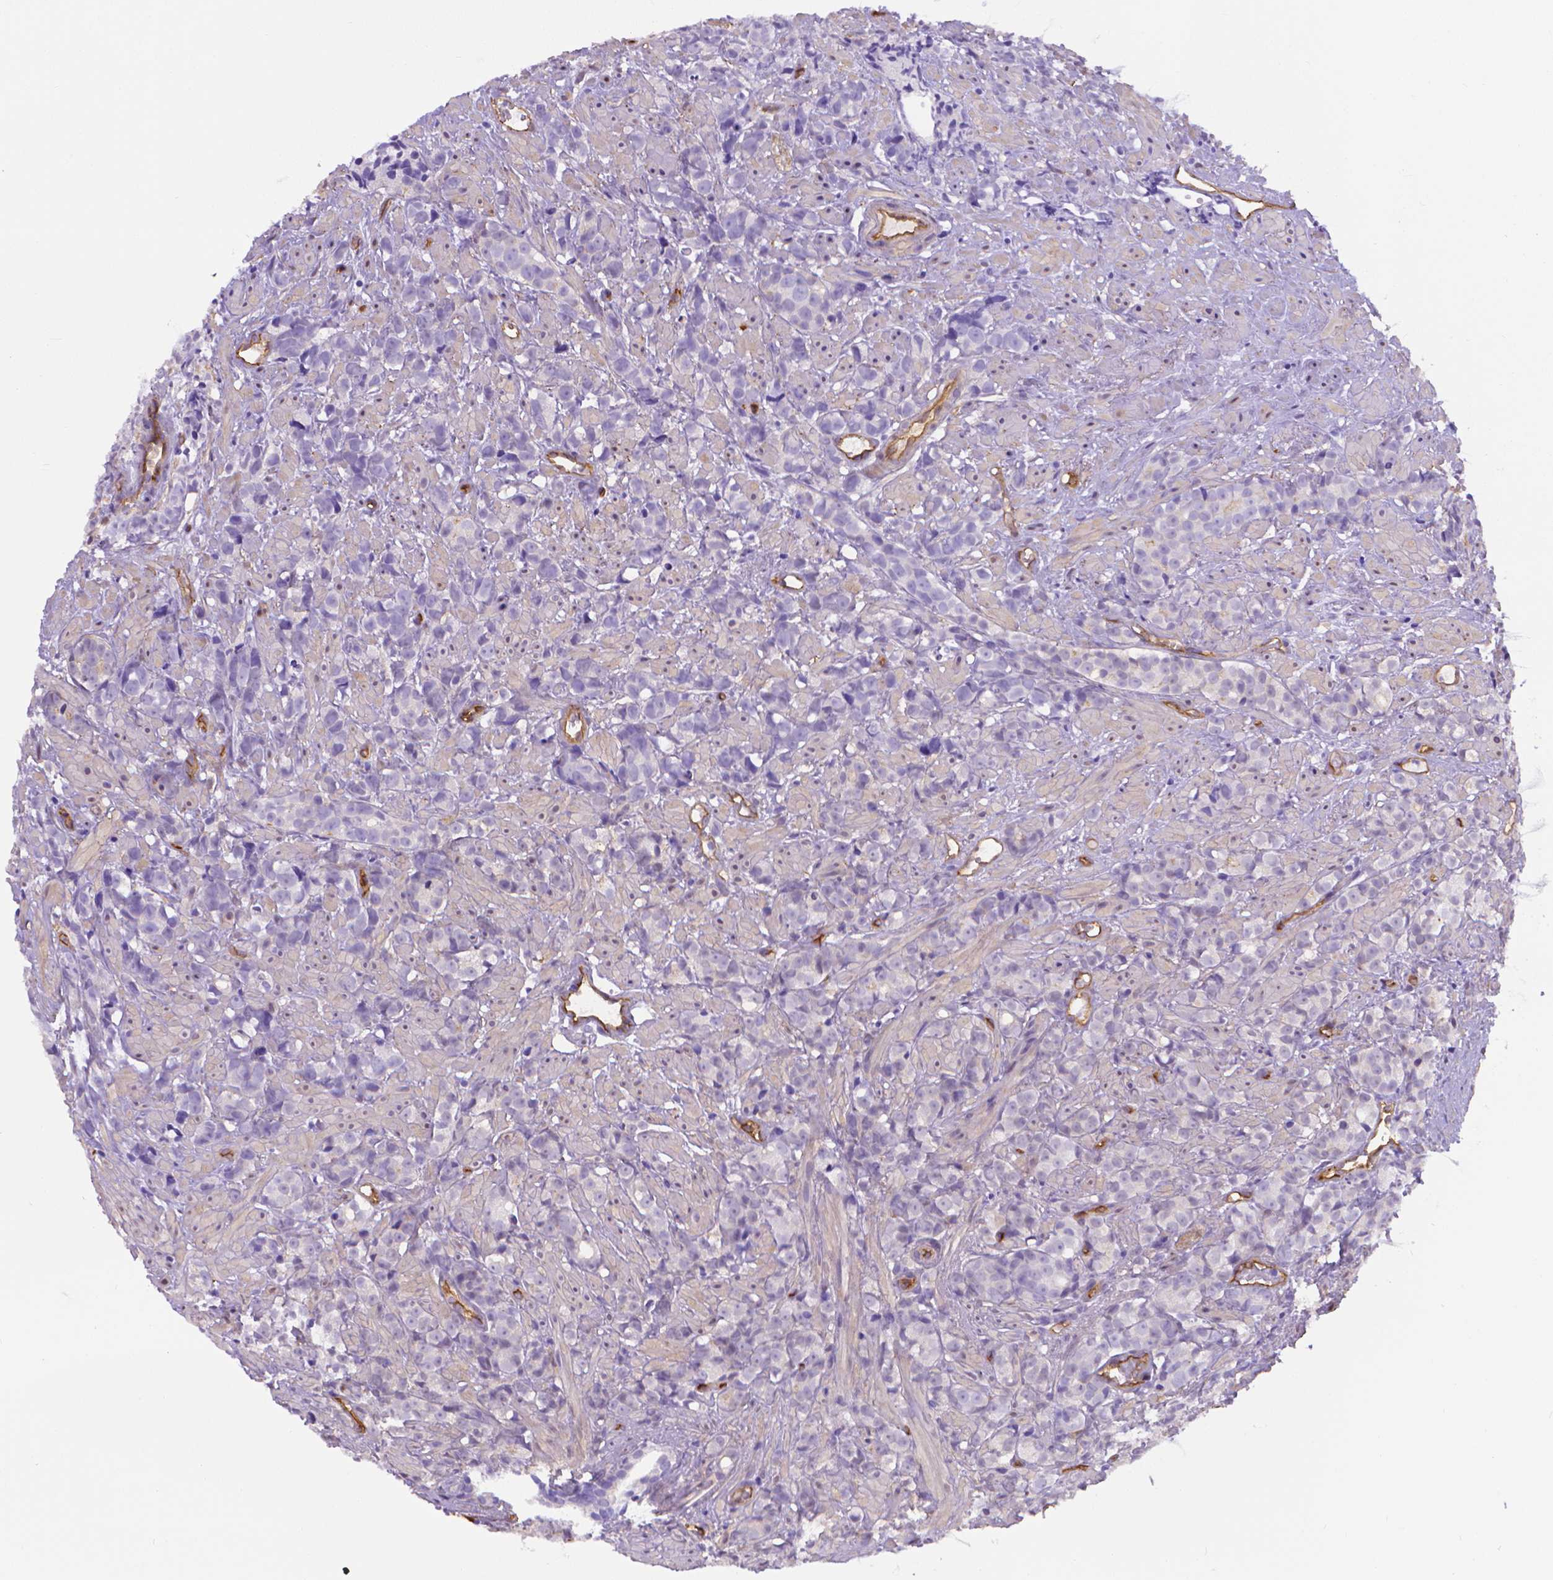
{"staining": {"intensity": "negative", "quantity": "none", "location": "none"}, "tissue": "prostate cancer", "cell_type": "Tumor cells", "image_type": "cancer", "snomed": [{"axis": "morphology", "description": "Adenocarcinoma, High grade"}, {"axis": "topography", "description": "Prostate"}], "caption": "Tumor cells show no significant staining in prostate adenocarcinoma (high-grade). (Brightfield microscopy of DAB immunohistochemistry (IHC) at high magnification).", "gene": "CLIC4", "patient": {"sex": "male", "age": 81}}